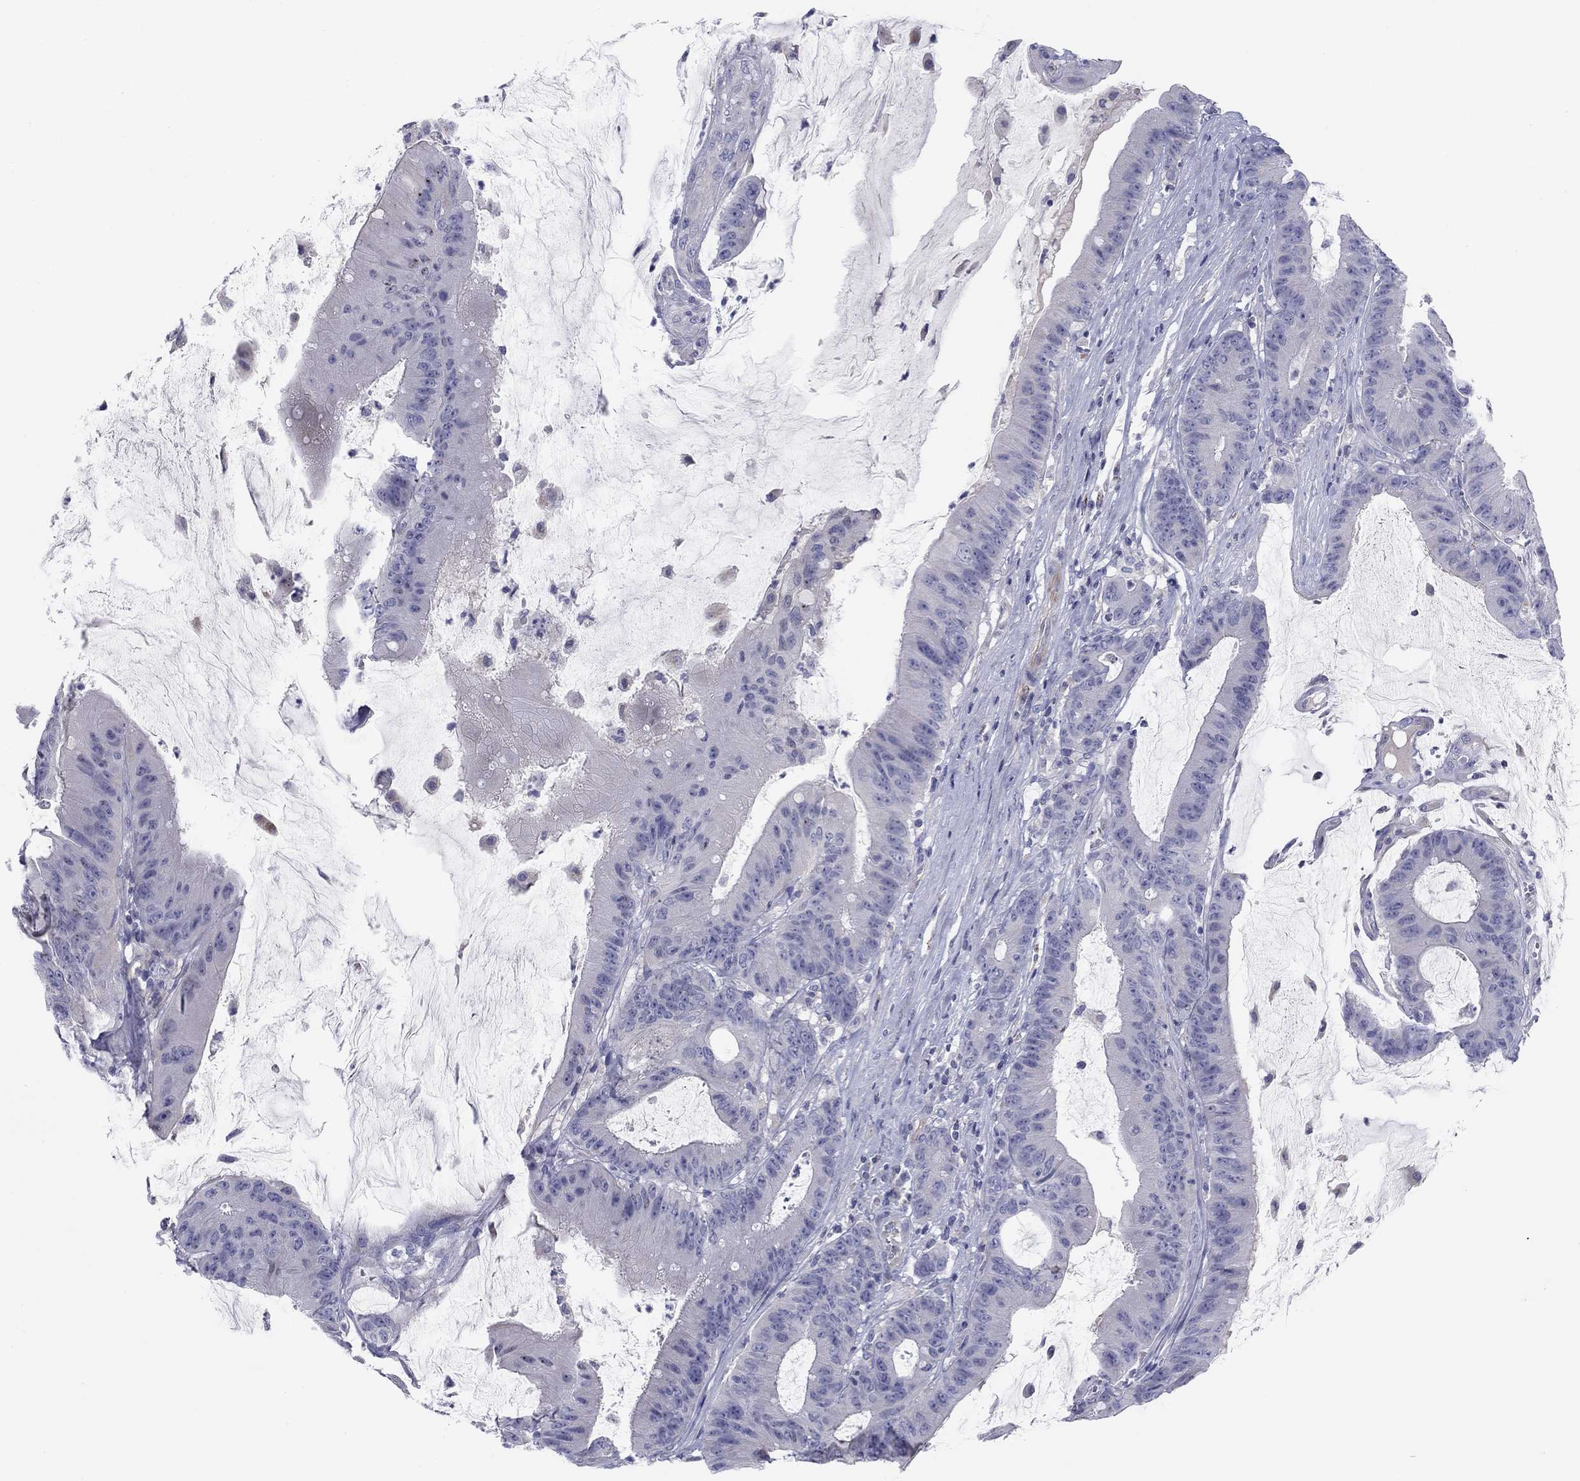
{"staining": {"intensity": "negative", "quantity": "none", "location": "none"}, "tissue": "colorectal cancer", "cell_type": "Tumor cells", "image_type": "cancer", "snomed": [{"axis": "morphology", "description": "Adenocarcinoma, NOS"}, {"axis": "topography", "description": "Colon"}], "caption": "This photomicrograph is of colorectal cancer stained with immunohistochemistry (IHC) to label a protein in brown with the nuclei are counter-stained blue. There is no positivity in tumor cells. (DAB immunohistochemistry (IHC) with hematoxylin counter stain).", "gene": "SEPTIN3", "patient": {"sex": "female", "age": 69}}